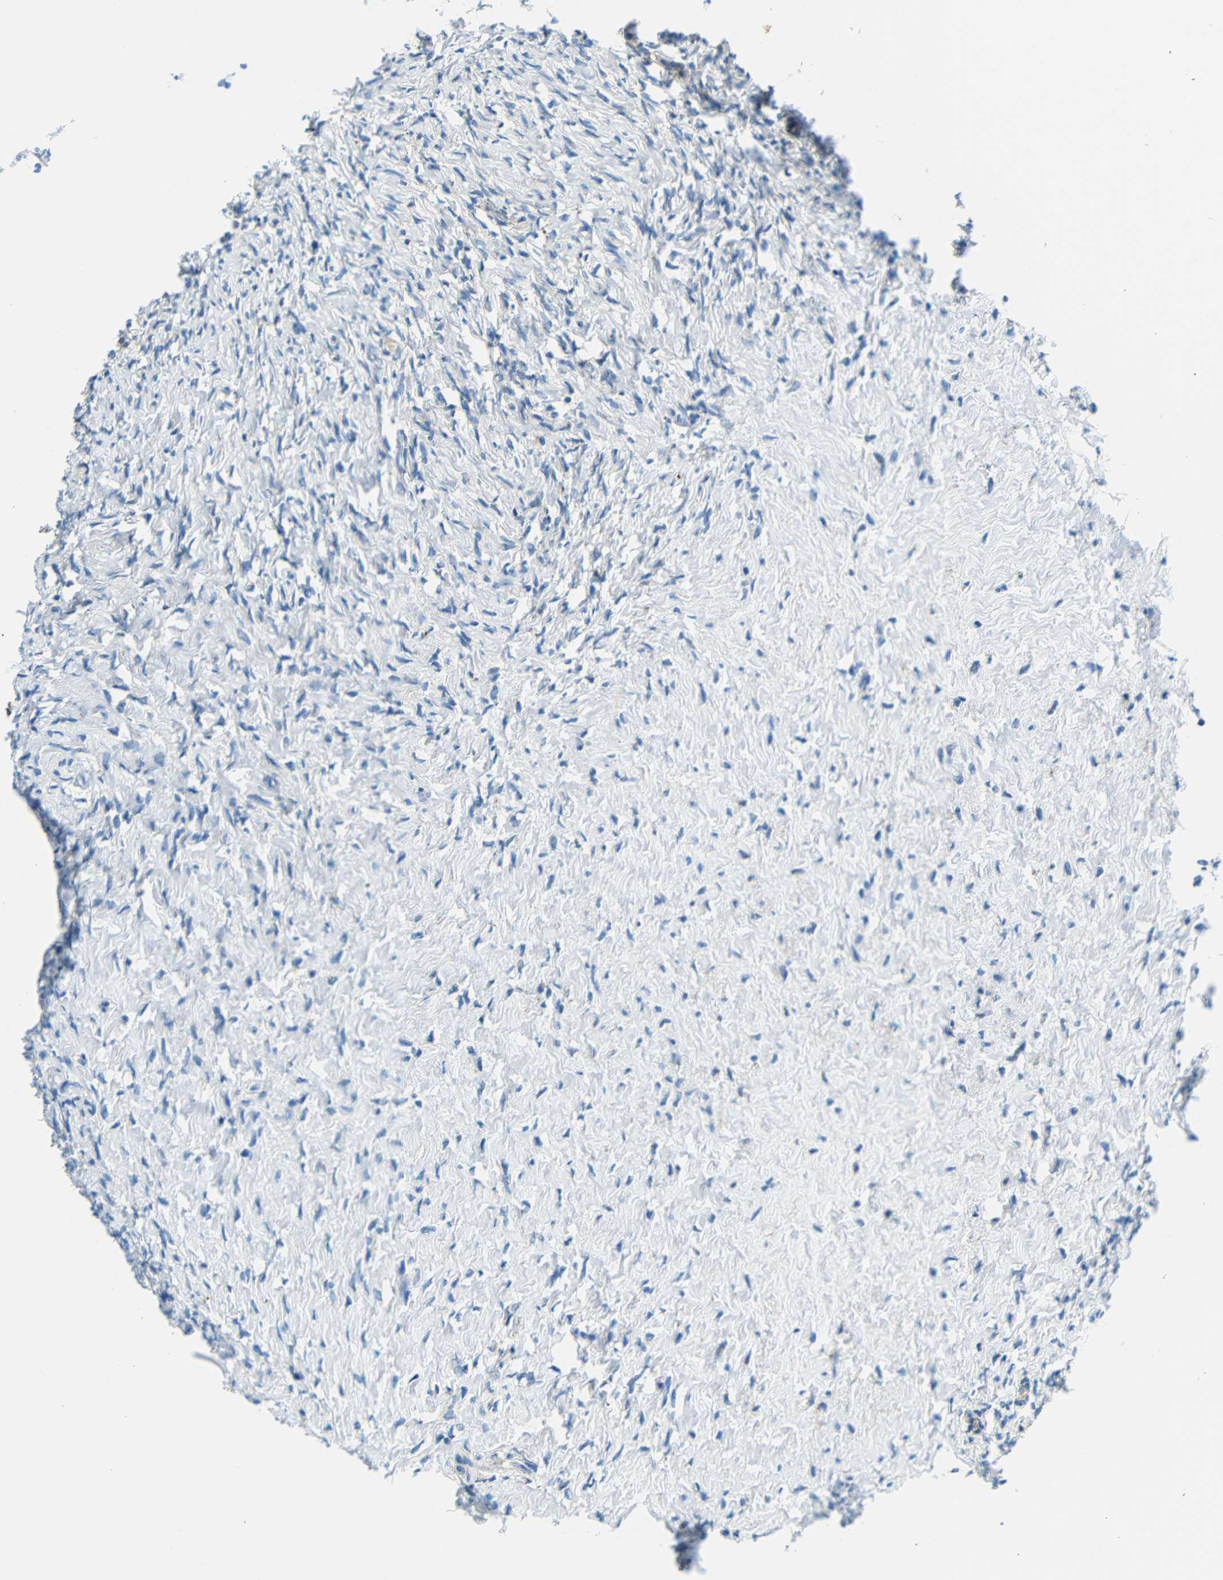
{"staining": {"intensity": "negative", "quantity": "none", "location": "none"}, "tissue": "ovary", "cell_type": "Ovarian stroma cells", "image_type": "normal", "snomed": [{"axis": "morphology", "description": "Normal tissue, NOS"}, {"axis": "topography", "description": "Ovary"}], "caption": "Immunohistochemical staining of unremarkable human ovary displays no significant expression in ovarian stroma cells. The staining is performed using DAB brown chromogen with nuclei counter-stained in using hematoxylin.", "gene": "USO1", "patient": {"sex": "female", "age": 35}}